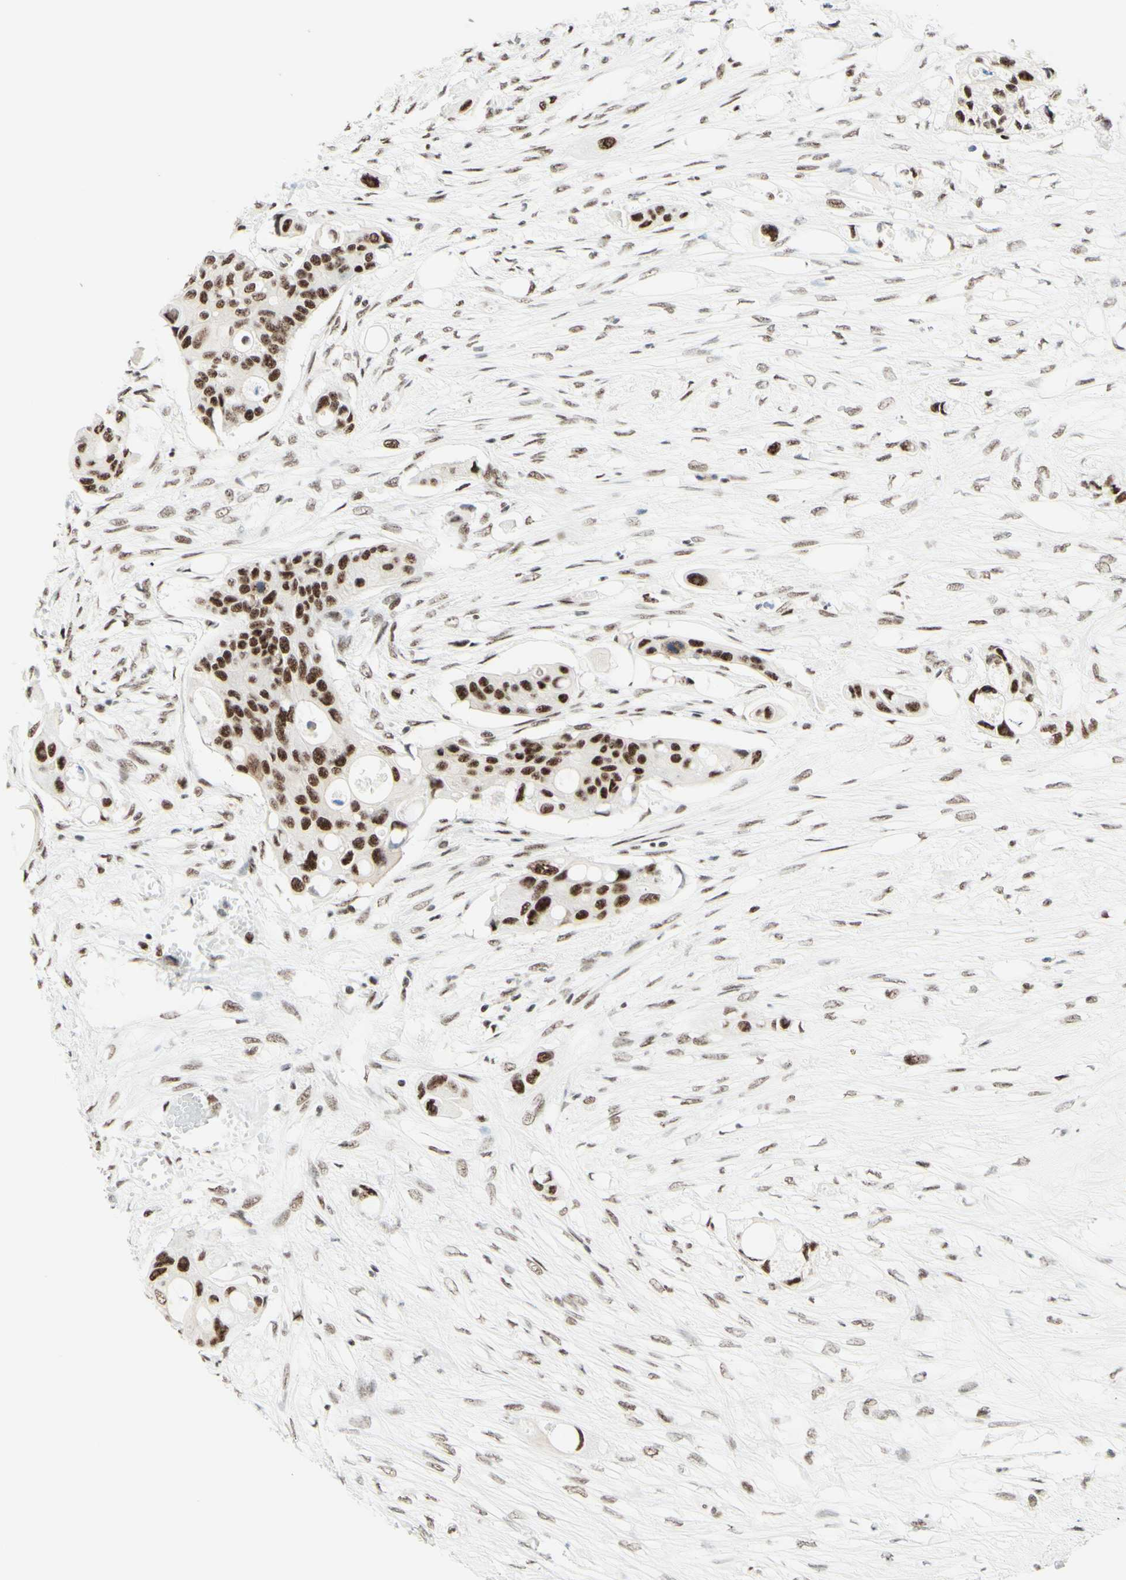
{"staining": {"intensity": "strong", "quantity": ">75%", "location": "nuclear"}, "tissue": "colorectal cancer", "cell_type": "Tumor cells", "image_type": "cancer", "snomed": [{"axis": "morphology", "description": "Adenocarcinoma, NOS"}, {"axis": "topography", "description": "Colon"}], "caption": "A brown stain shows strong nuclear positivity of a protein in human colorectal cancer (adenocarcinoma) tumor cells.", "gene": "WTAP", "patient": {"sex": "female", "age": 57}}